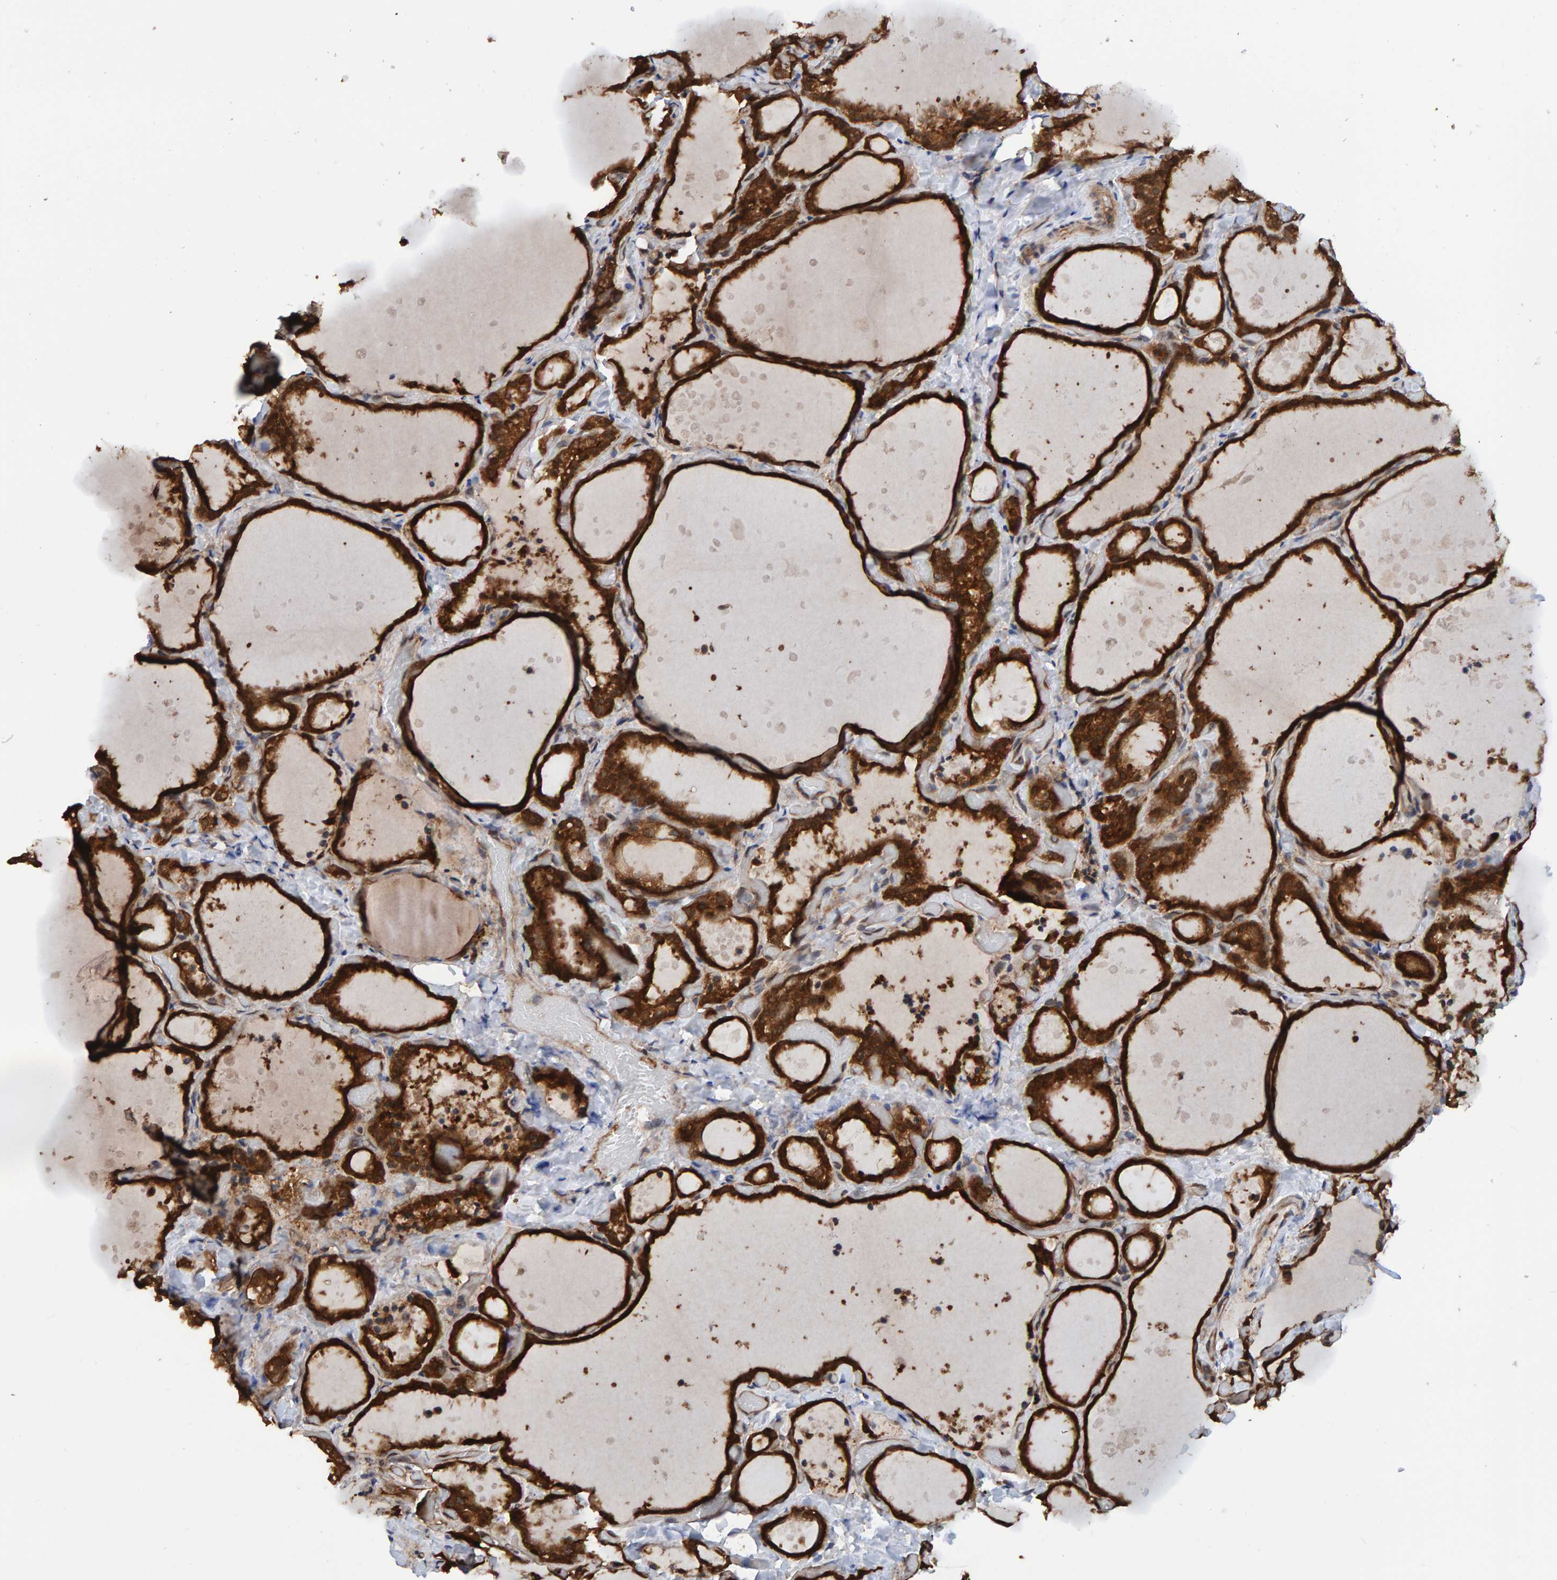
{"staining": {"intensity": "strong", "quantity": ">75%", "location": "cytoplasmic/membranous"}, "tissue": "thyroid gland", "cell_type": "Glandular cells", "image_type": "normal", "snomed": [{"axis": "morphology", "description": "Normal tissue, NOS"}, {"axis": "topography", "description": "Thyroid gland"}], "caption": "Glandular cells display high levels of strong cytoplasmic/membranous expression in about >75% of cells in normal thyroid gland.", "gene": "SCRN2", "patient": {"sex": "female", "age": 44}}